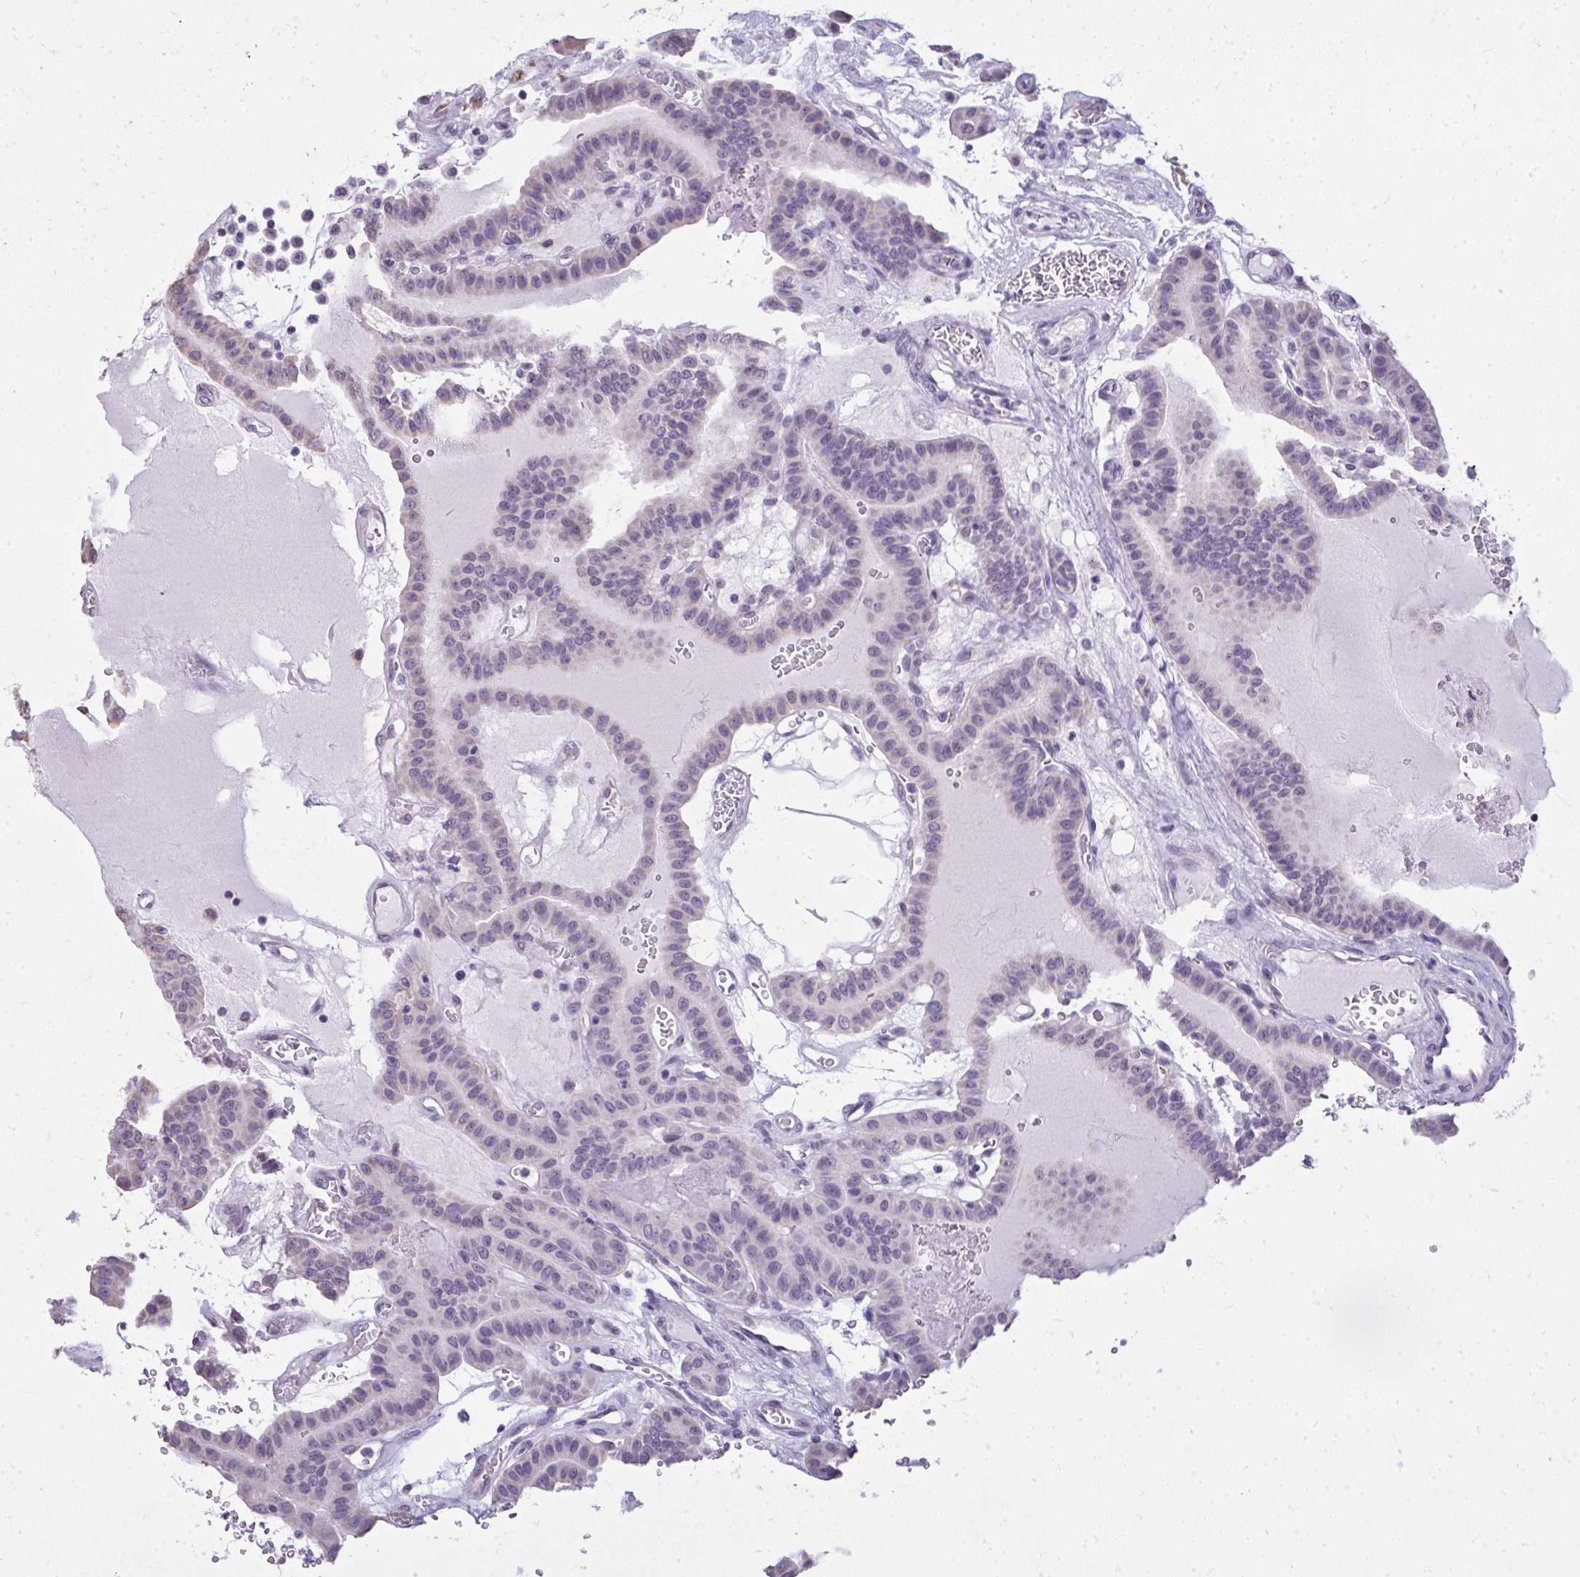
{"staining": {"intensity": "negative", "quantity": "none", "location": "none"}, "tissue": "thyroid cancer", "cell_type": "Tumor cells", "image_type": "cancer", "snomed": [{"axis": "morphology", "description": "Papillary adenocarcinoma, NOS"}, {"axis": "topography", "description": "Thyroid gland"}], "caption": "The immunohistochemistry image has no significant staining in tumor cells of papillary adenocarcinoma (thyroid) tissue. Brightfield microscopy of IHC stained with DAB (brown) and hematoxylin (blue), captured at high magnification.", "gene": "NPPA", "patient": {"sex": "male", "age": 87}}